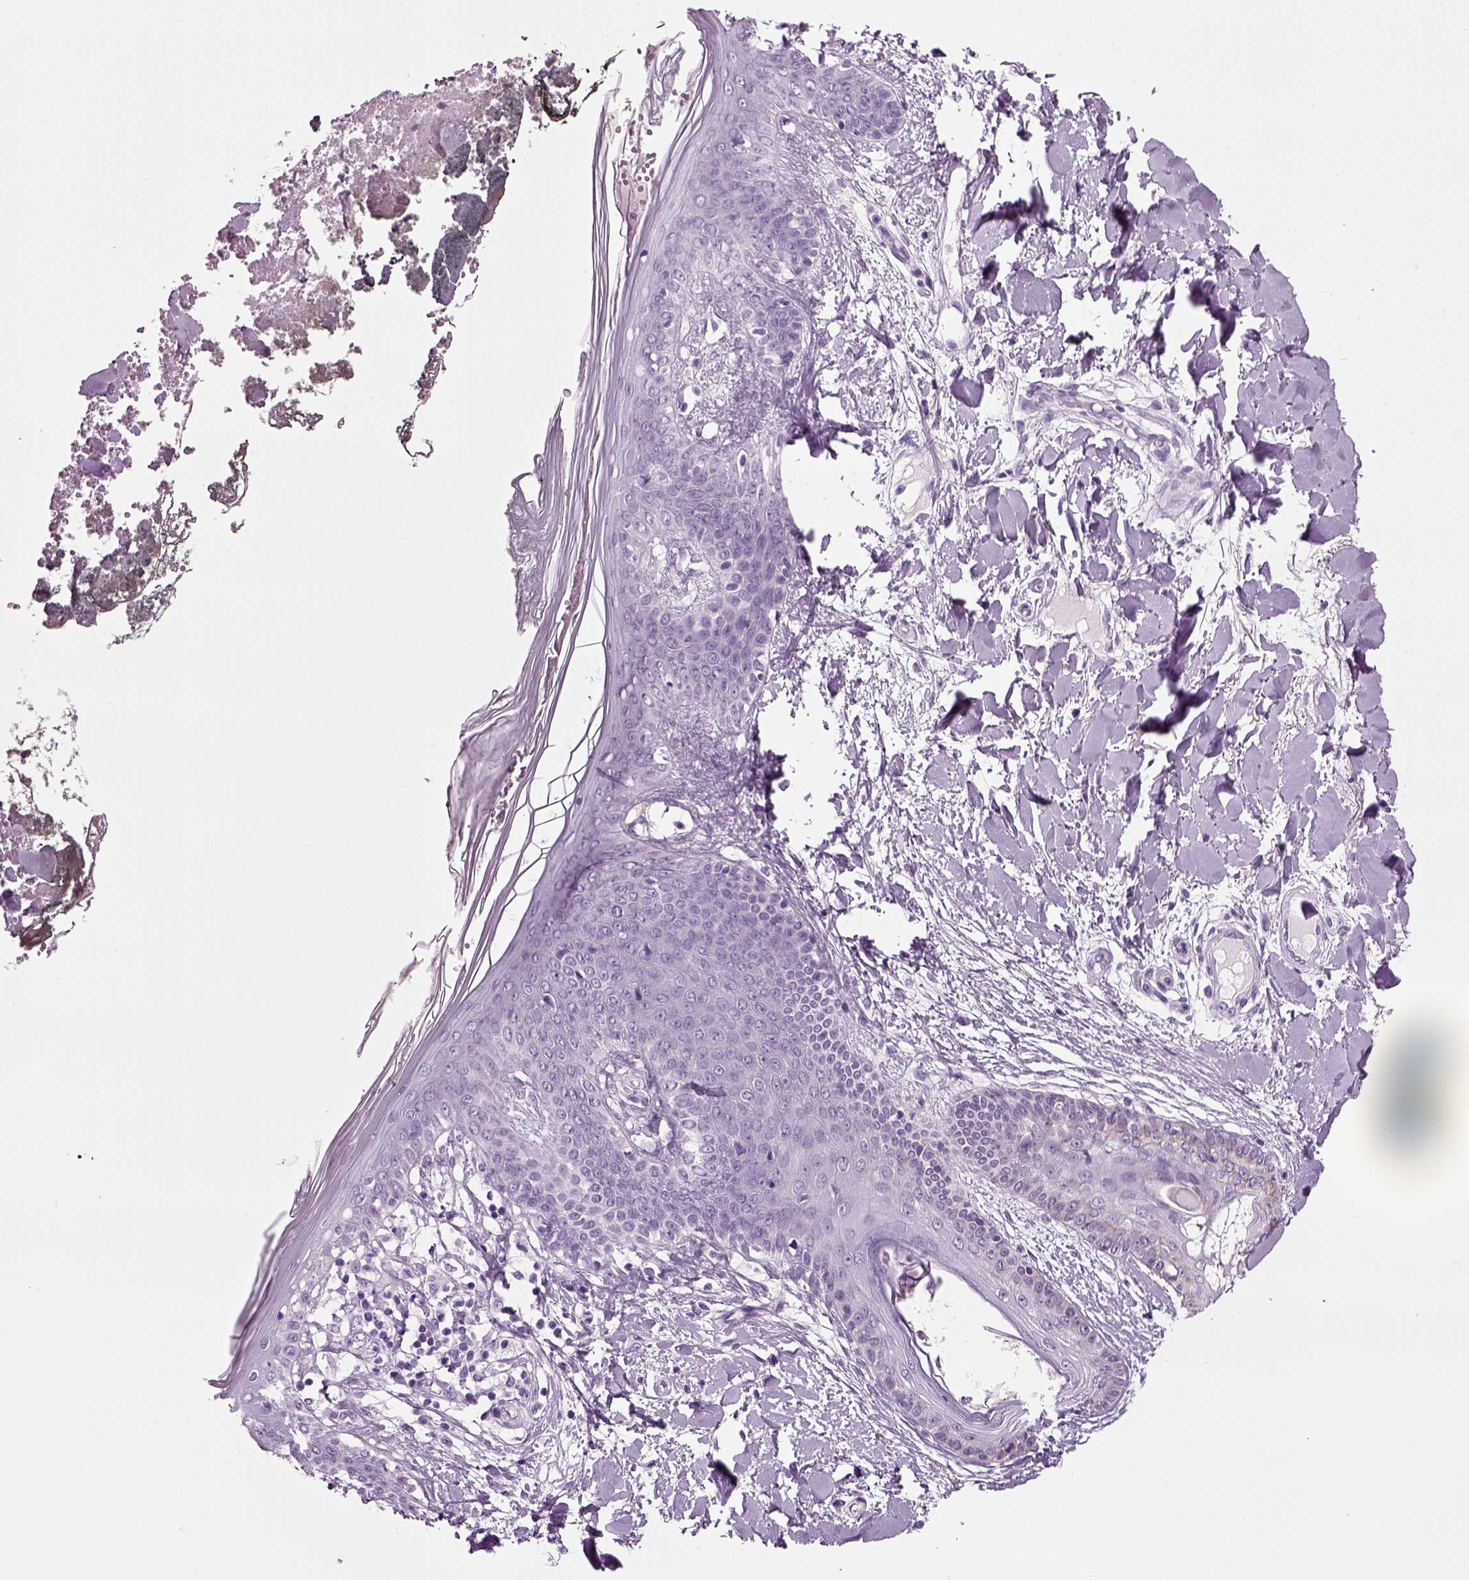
{"staining": {"intensity": "negative", "quantity": "none", "location": "none"}, "tissue": "skin", "cell_type": "Fibroblasts", "image_type": "normal", "snomed": [{"axis": "morphology", "description": "Normal tissue, NOS"}, {"axis": "topography", "description": "Skin"}], "caption": "The histopathology image demonstrates no staining of fibroblasts in normal skin.", "gene": "CD109", "patient": {"sex": "female", "age": 34}}